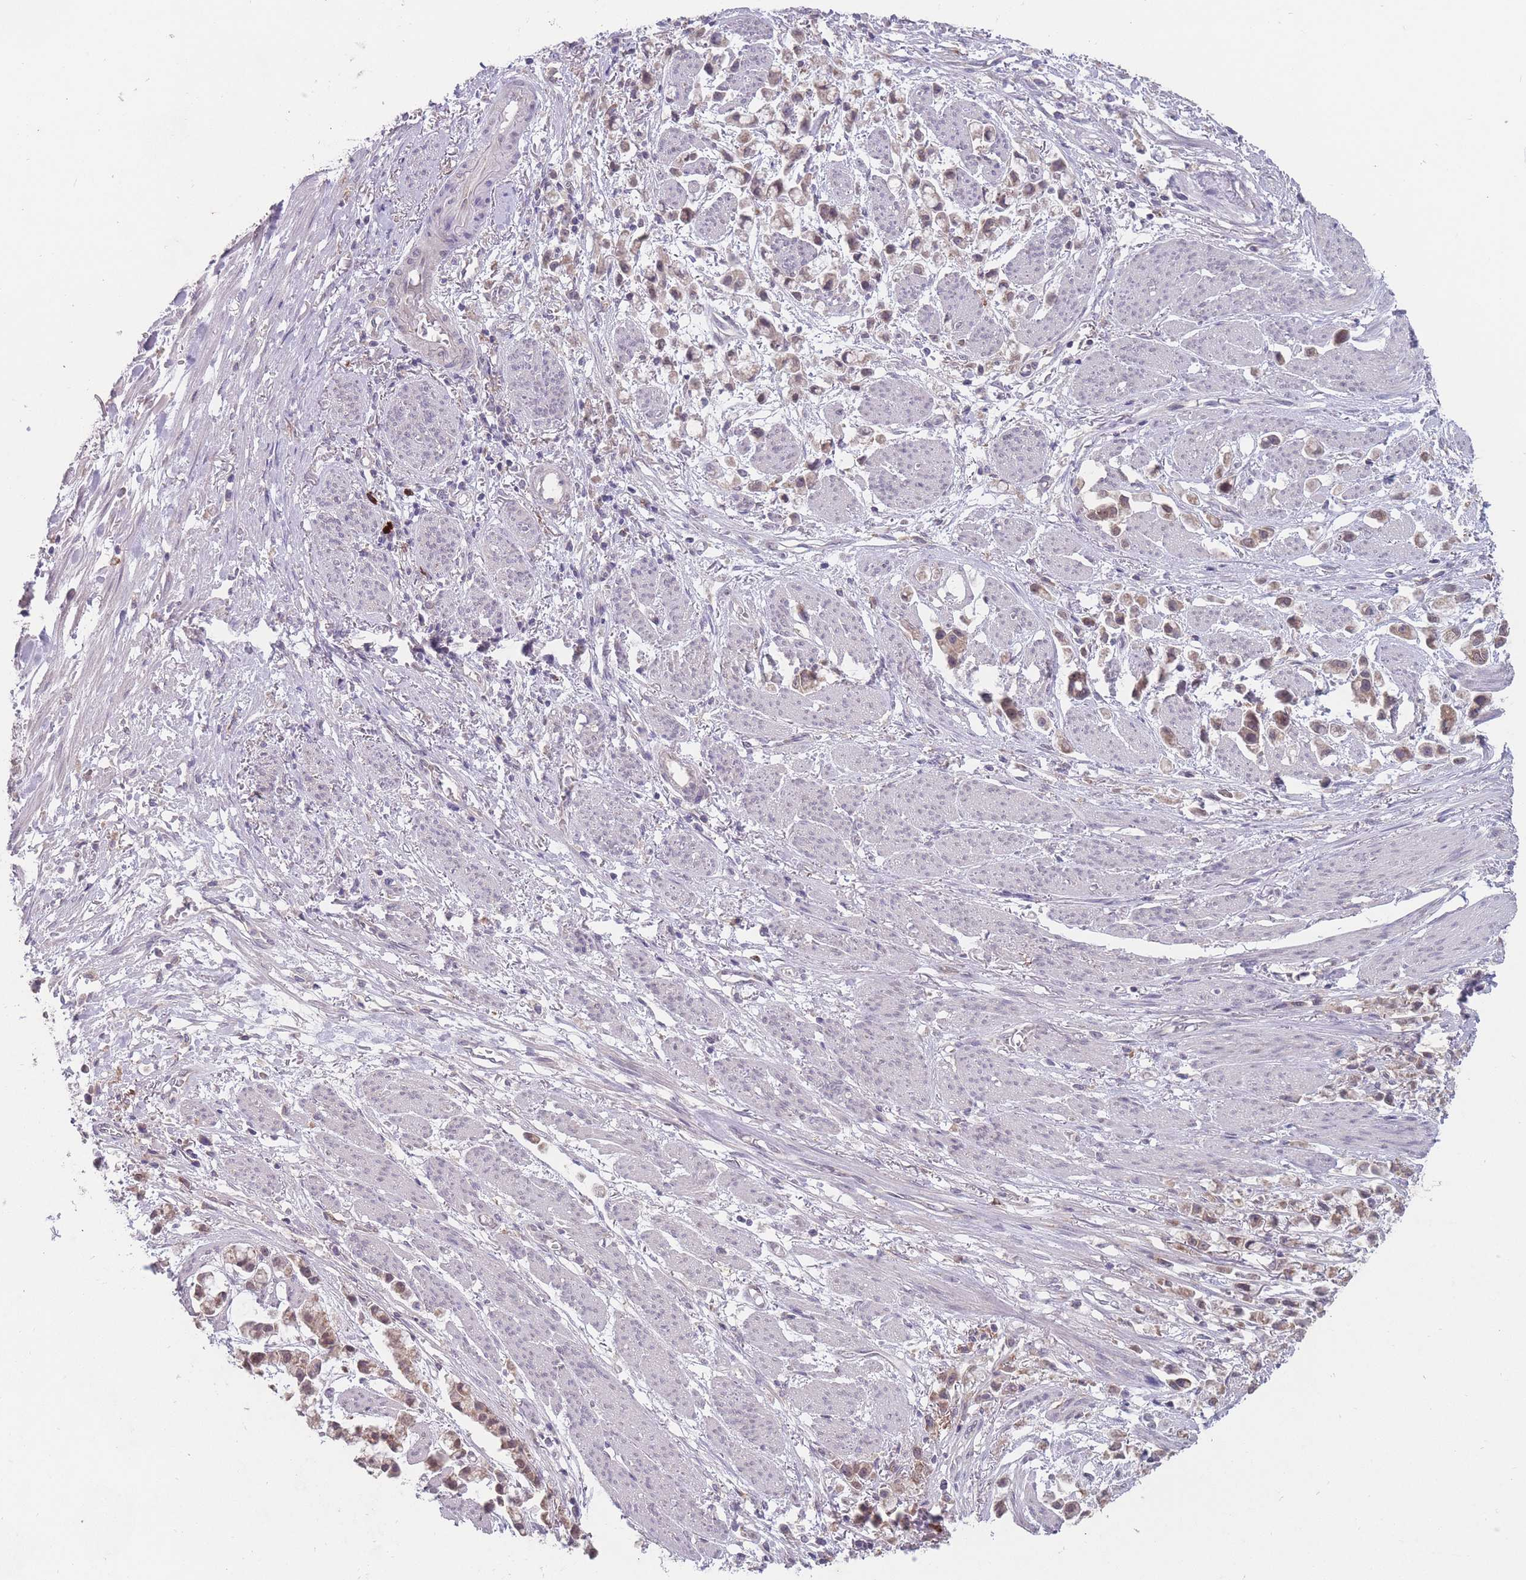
{"staining": {"intensity": "moderate", "quantity": ">75%", "location": "cytoplasmic/membranous,nuclear"}, "tissue": "stomach cancer", "cell_type": "Tumor cells", "image_type": "cancer", "snomed": [{"axis": "morphology", "description": "Adenocarcinoma, NOS"}, {"axis": "topography", "description": "Stomach"}], "caption": "Adenocarcinoma (stomach) tissue shows moderate cytoplasmic/membranous and nuclear positivity in about >75% of tumor cells", "gene": "PEX7", "patient": {"sex": "female", "age": 81}}